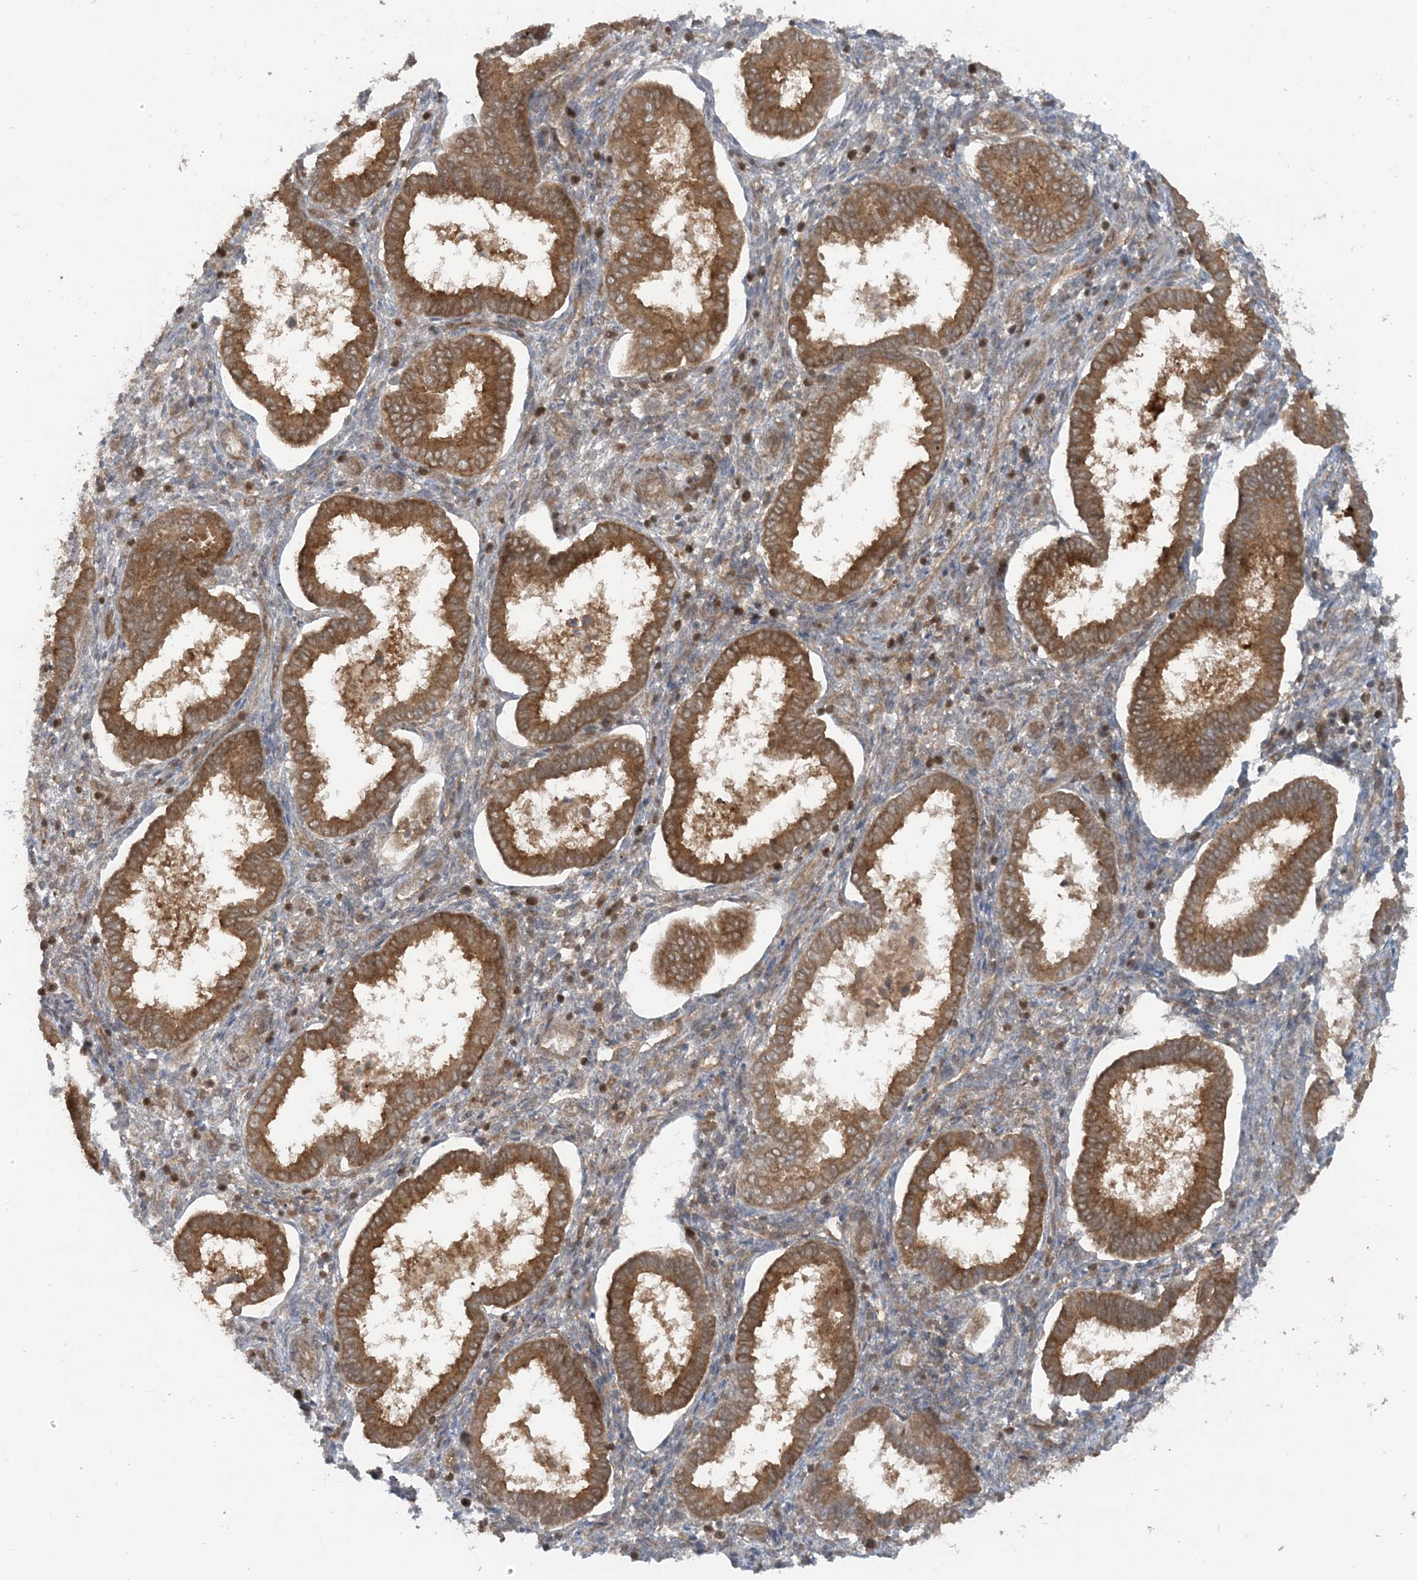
{"staining": {"intensity": "moderate", "quantity": "<25%", "location": "cytoplasmic/membranous,nuclear"}, "tissue": "endometrium", "cell_type": "Cells in endometrial stroma", "image_type": "normal", "snomed": [{"axis": "morphology", "description": "Normal tissue, NOS"}, {"axis": "topography", "description": "Endometrium"}], "caption": "The photomicrograph demonstrates a brown stain indicating the presence of a protein in the cytoplasmic/membranous,nuclear of cells in endometrial stroma in endometrium. (DAB IHC, brown staining for protein, blue staining for nuclei).", "gene": "STAM2", "patient": {"sex": "female", "age": 24}}